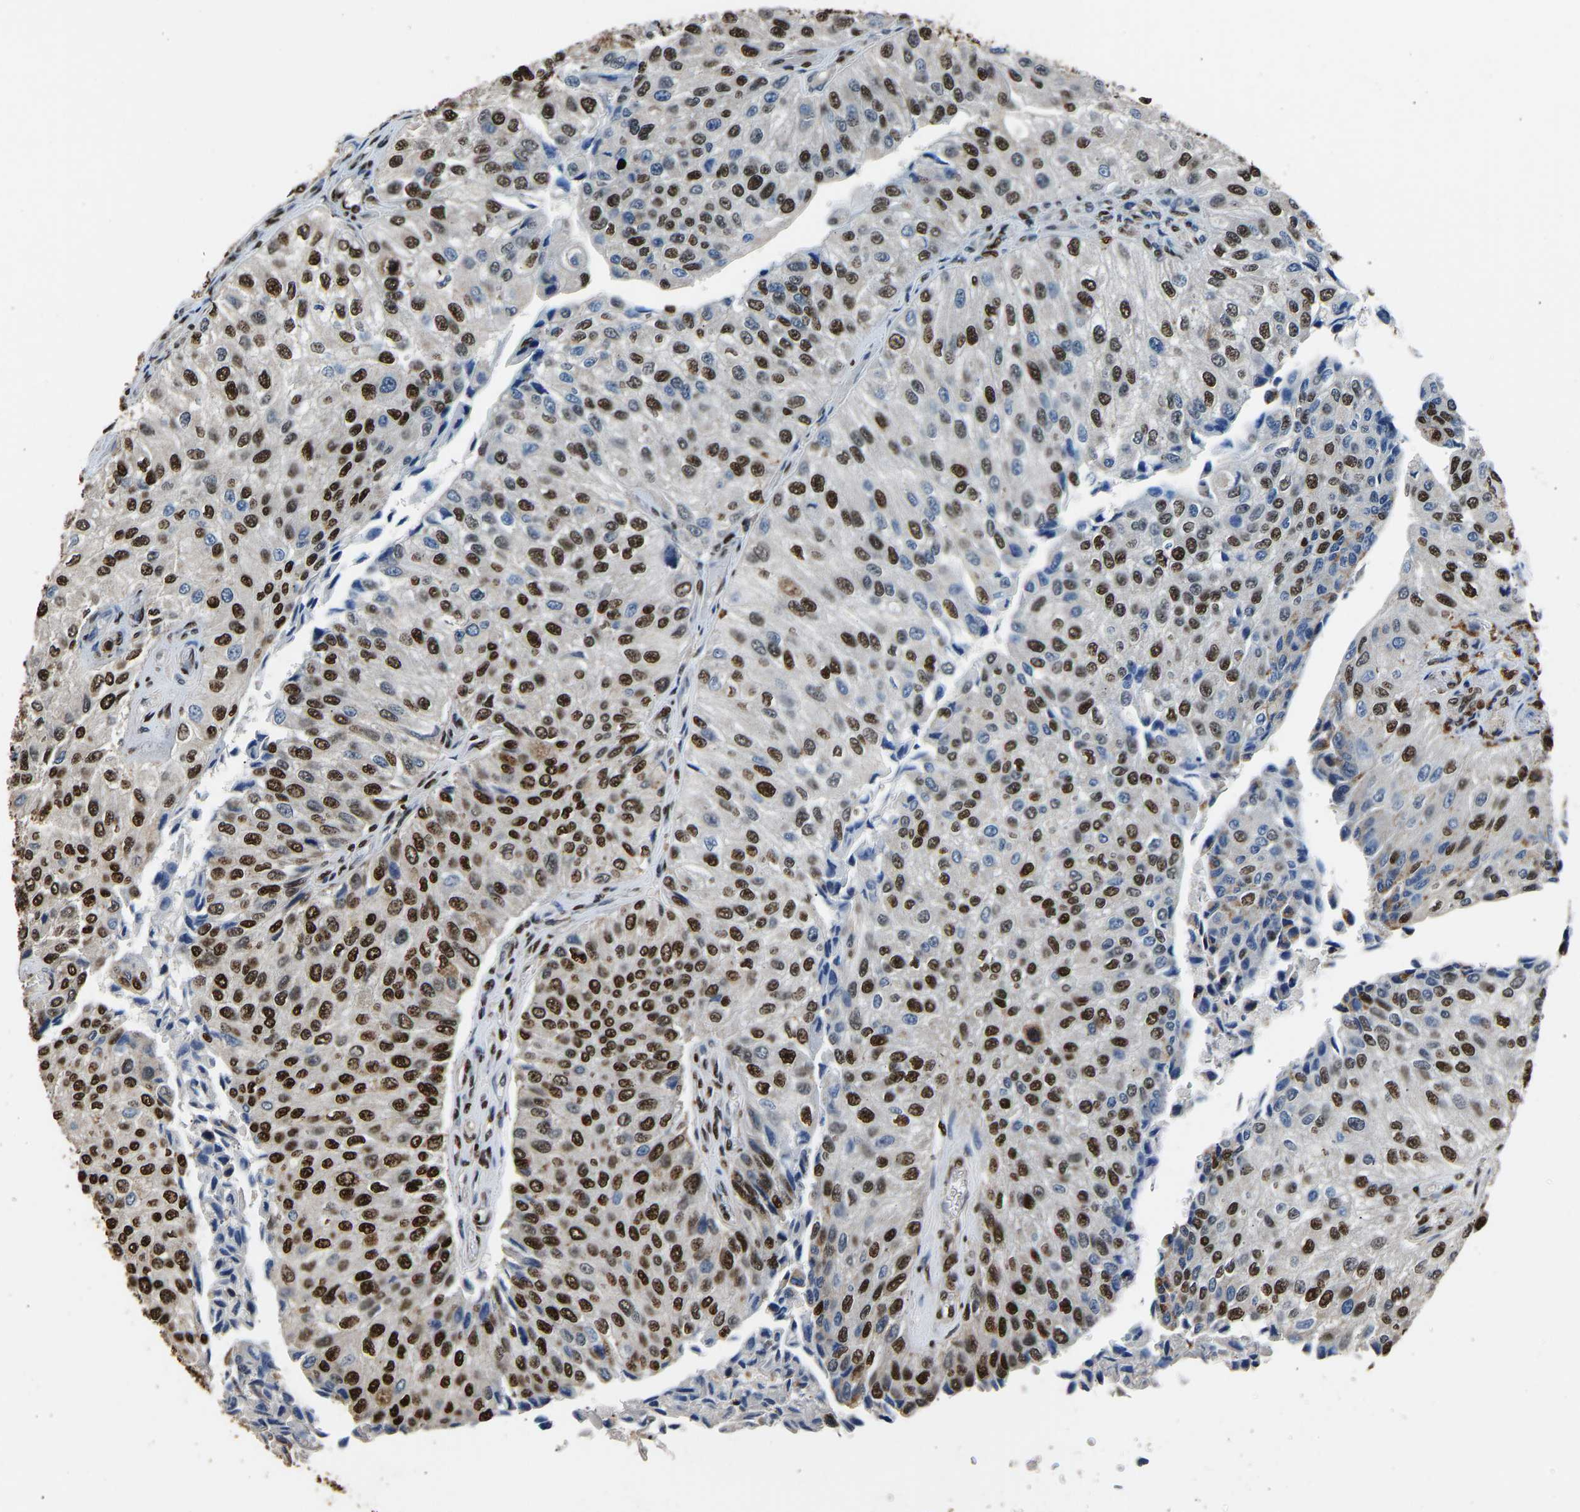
{"staining": {"intensity": "strong", "quantity": "25%-75%", "location": "nuclear"}, "tissue": "urothelial cancer", "cell_type": "Tumor cells", "image_type": "cancer", "snomed": [{"axis": "morphology", "description": "Urothelial carcinoma, High grade"}, {"axis": "topography", "description": "Kidney"}, {"axis": "topography", "description": "Urinary bladder"}], "caption": "IHC of urothelial carcinoma (high-grade) demonstrates high levels of strong nuclear staining in approximately 25%-75% of tumor cells.", "gene": "SAFB", "patient": {"sex": "male", "age": 77}}